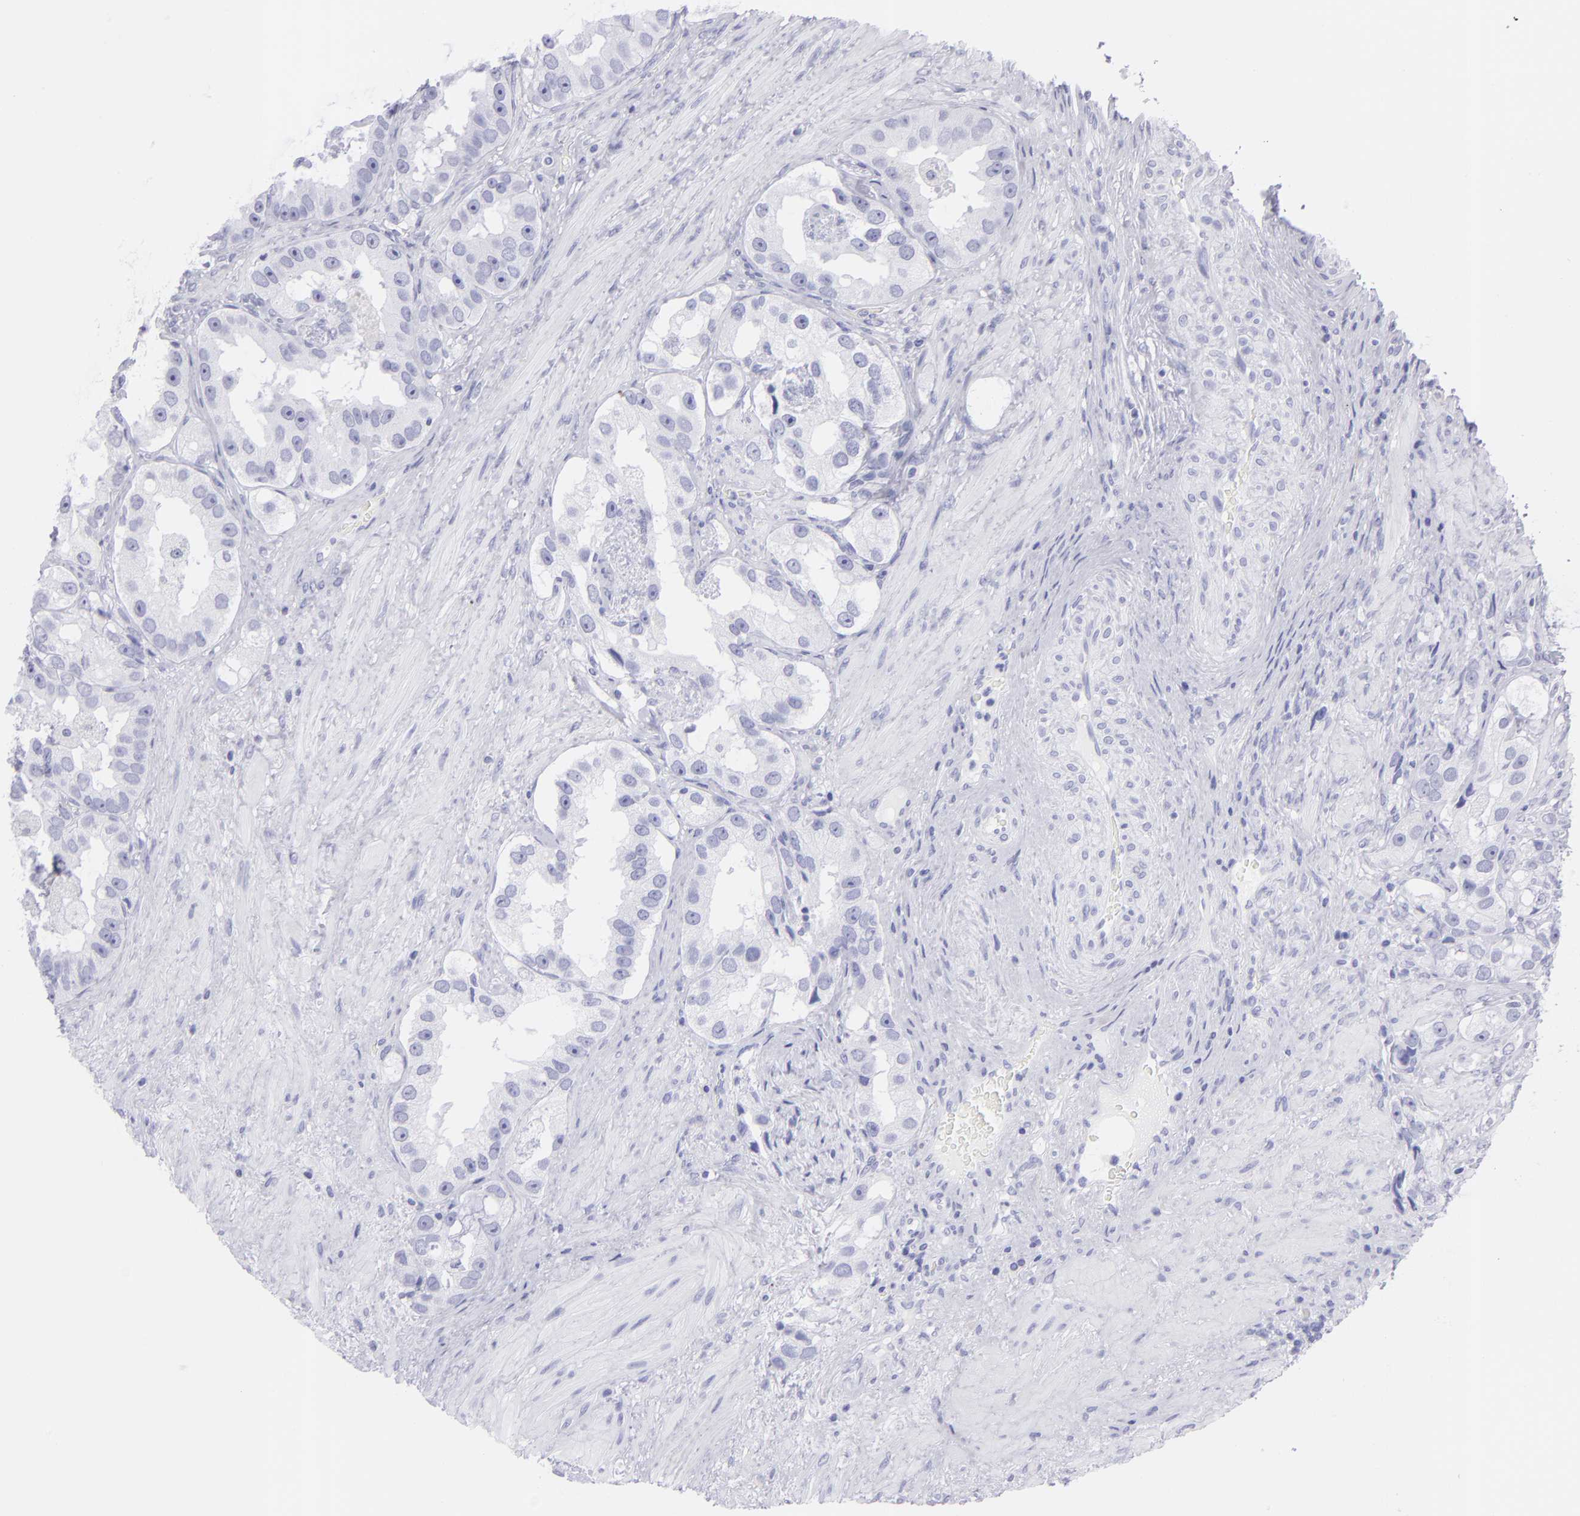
{"staining": {"intensity": "negative", "quantity": "none", "location": "none"}, "tissue": "prostate cancer", "cell_type": "Tumor cells", "image_type": "cancer", "snomed": [{"axis": "morphology", "description": "Adenocarcinoma, High grade"}, {"axis": "topography", "description": "Prostate"}], "caption": "Immunohistochemistry photomicrograph of prostate high-grade adenocarcinoma stained for a protein (brown), which demonstrates no staining in tumor cells.", "gene": "SLC1A3", "patient": {"sex": "male", "age": 63}}